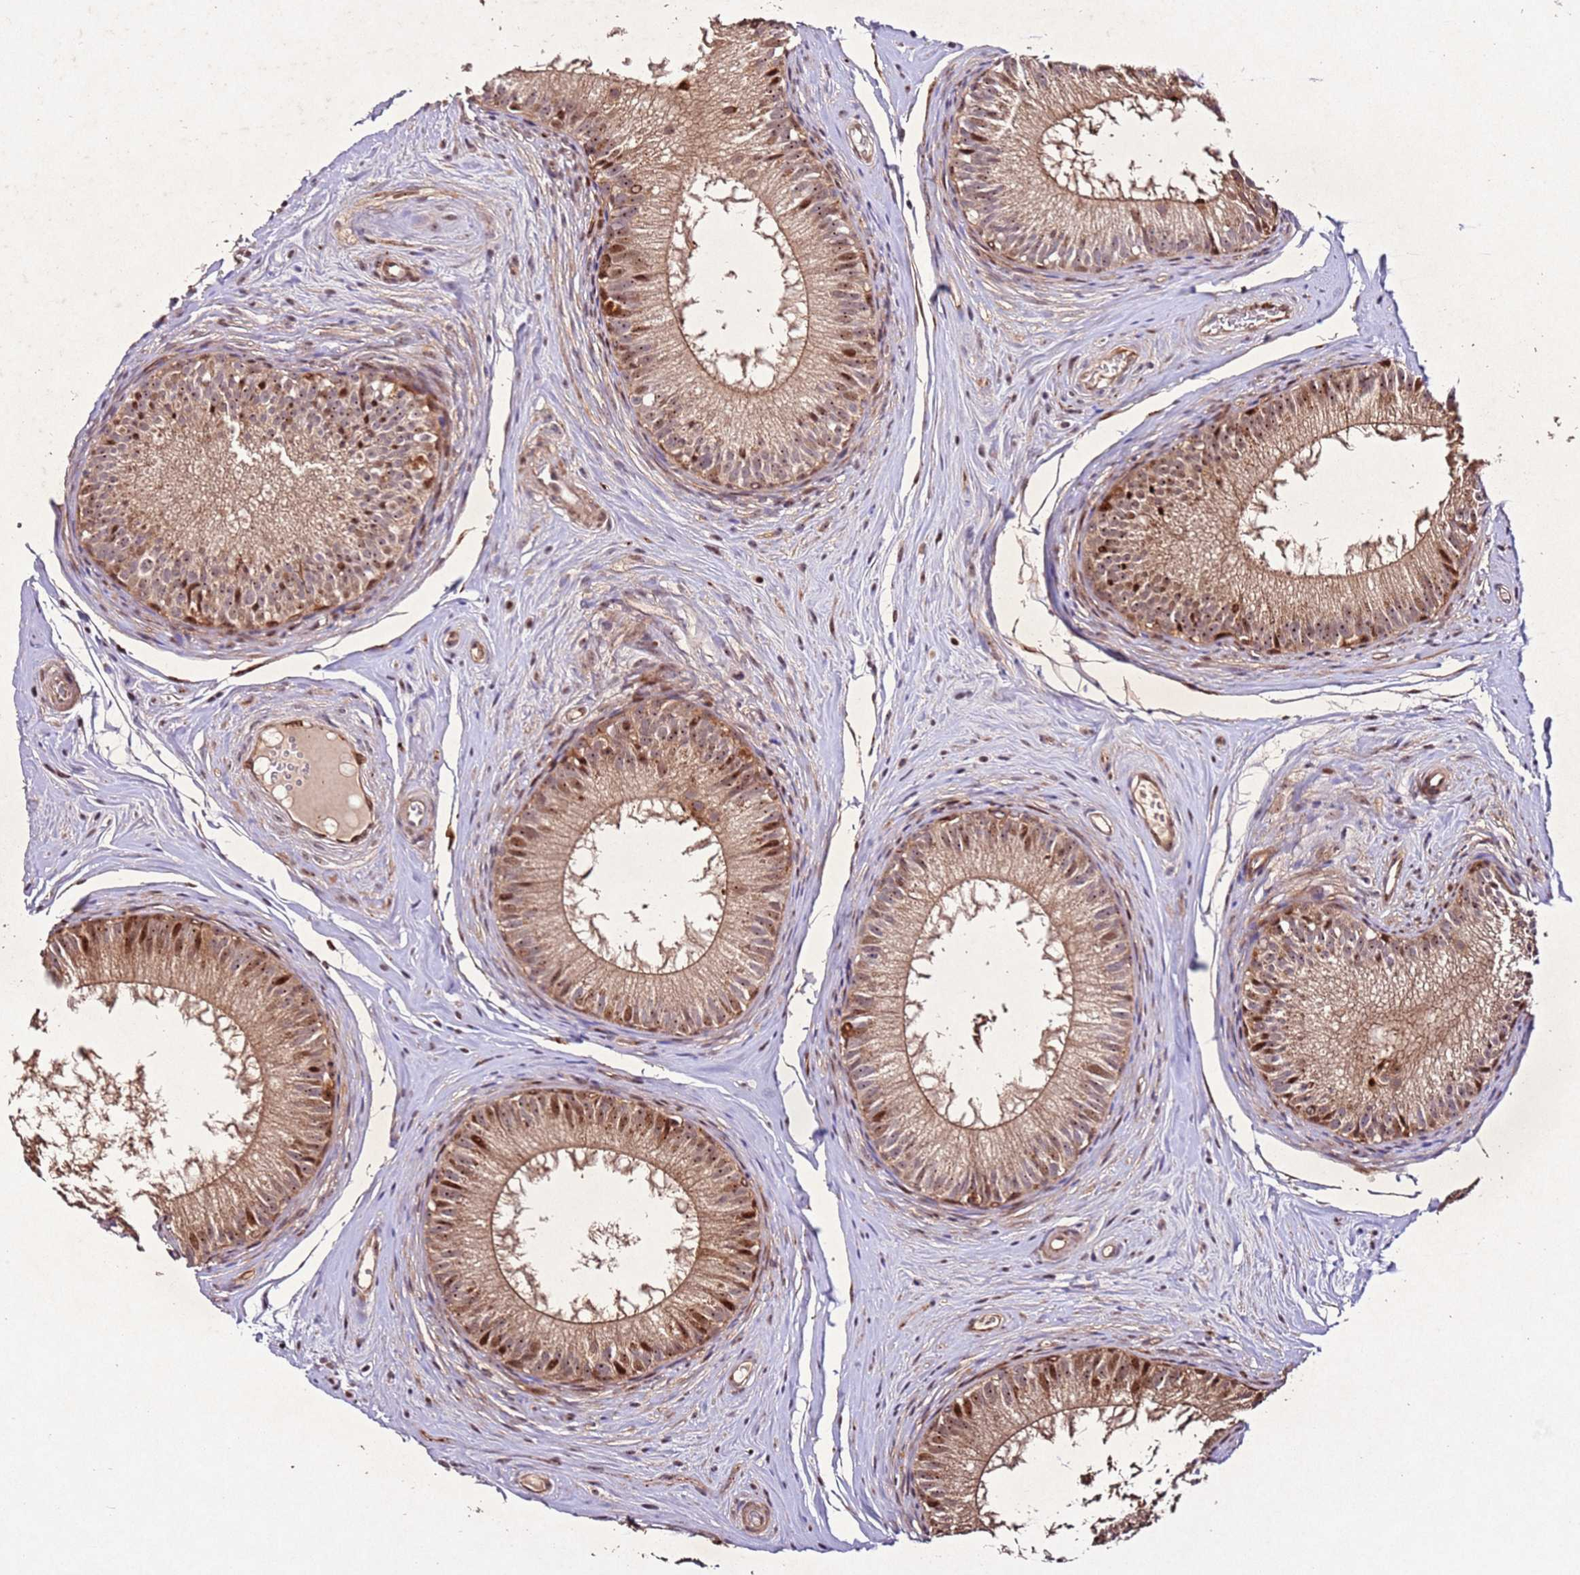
{"staining": {"intensity": "moderate", "quantity": ">75%", "location": "cytoplasmic/membranous,nuclear"}, "tissue": "epididymis", "cell_type": "Glandular cells", "image_type": "normal", "snomed": [{"axis": "morphology", "description": "Normal tissue, NOS"}, {"axis": "topography", "description": "Epididymis"}], "caption": "A medium amount of moderate cytoplasmic/membranous,nuclear expression is seen in approximately >75% of glandular cells in benign epididymis. Immunohistochemistry stains the protein of interest in brown and the nuclei are stained blue.", "gene": "PTMA", "patient": {"sex": "male", "age": 34}}